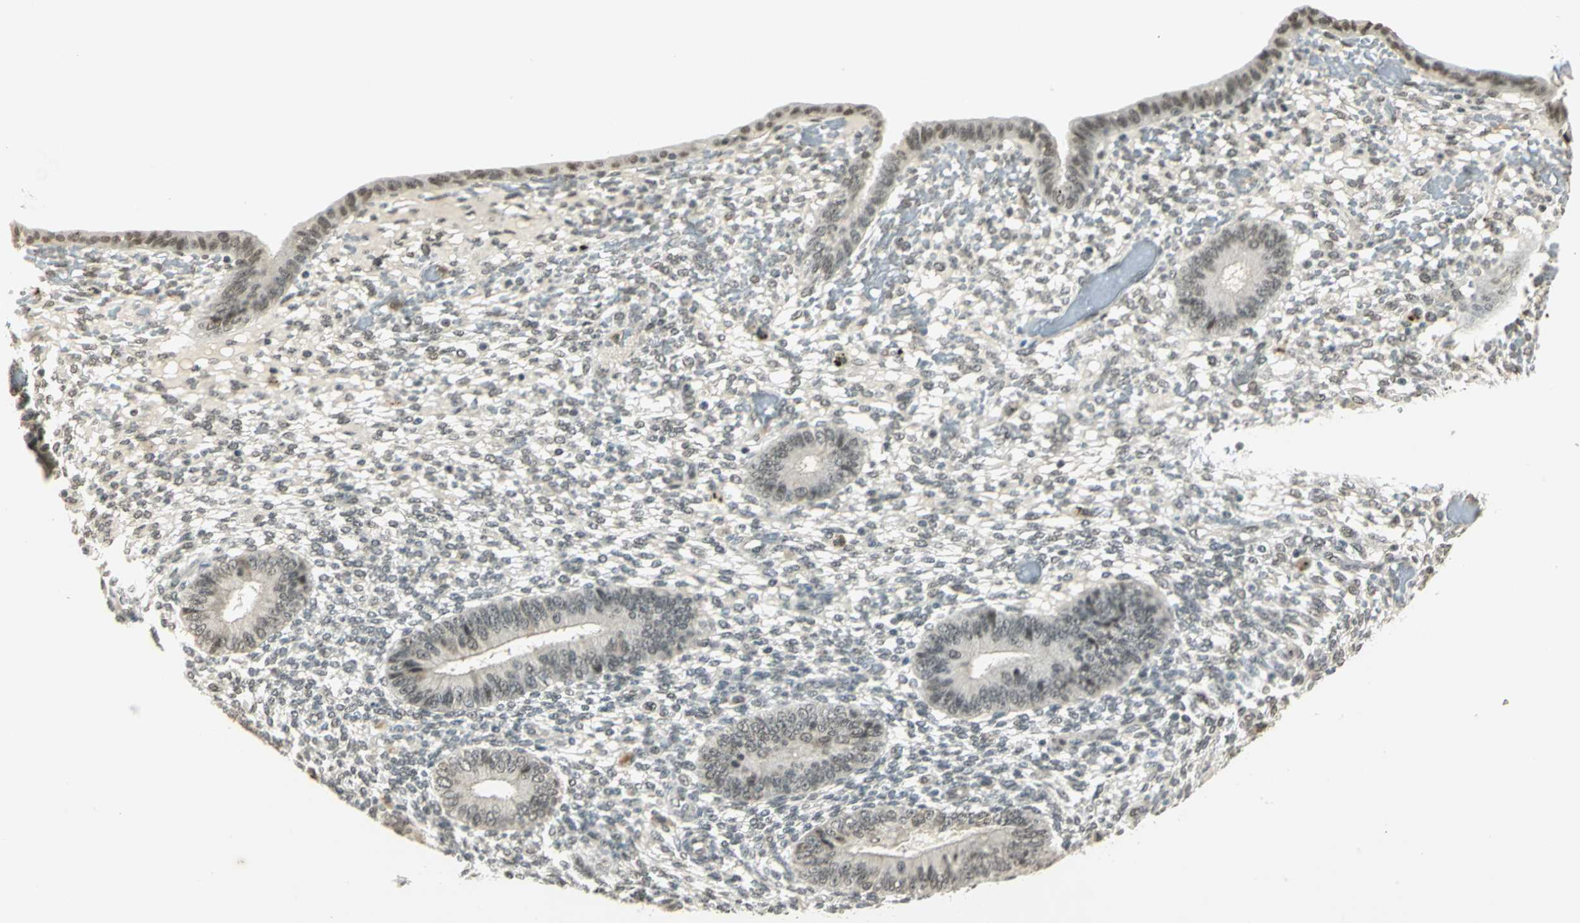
{"staining": {"intensity": "weak", "quantity": "<25%", "location": "nuclear"}, "tissue": "endometrium", "cell_type": "Cells in endometrial stroma", "image_type": "normal", "snomed": [{"axis": "morphology", "description": "Normal tissue, NOS"}, {"axis": "topography", "description": "Endometrium"}], "caption": "High power microscopy photomicrograph of an immunohistochemistry histopathology image of benign endometrium, revealing no significant staining in cells in endometrial stroma.", "gene": "SMARCA5", "patient": {"sex": "female", "age": 42}}